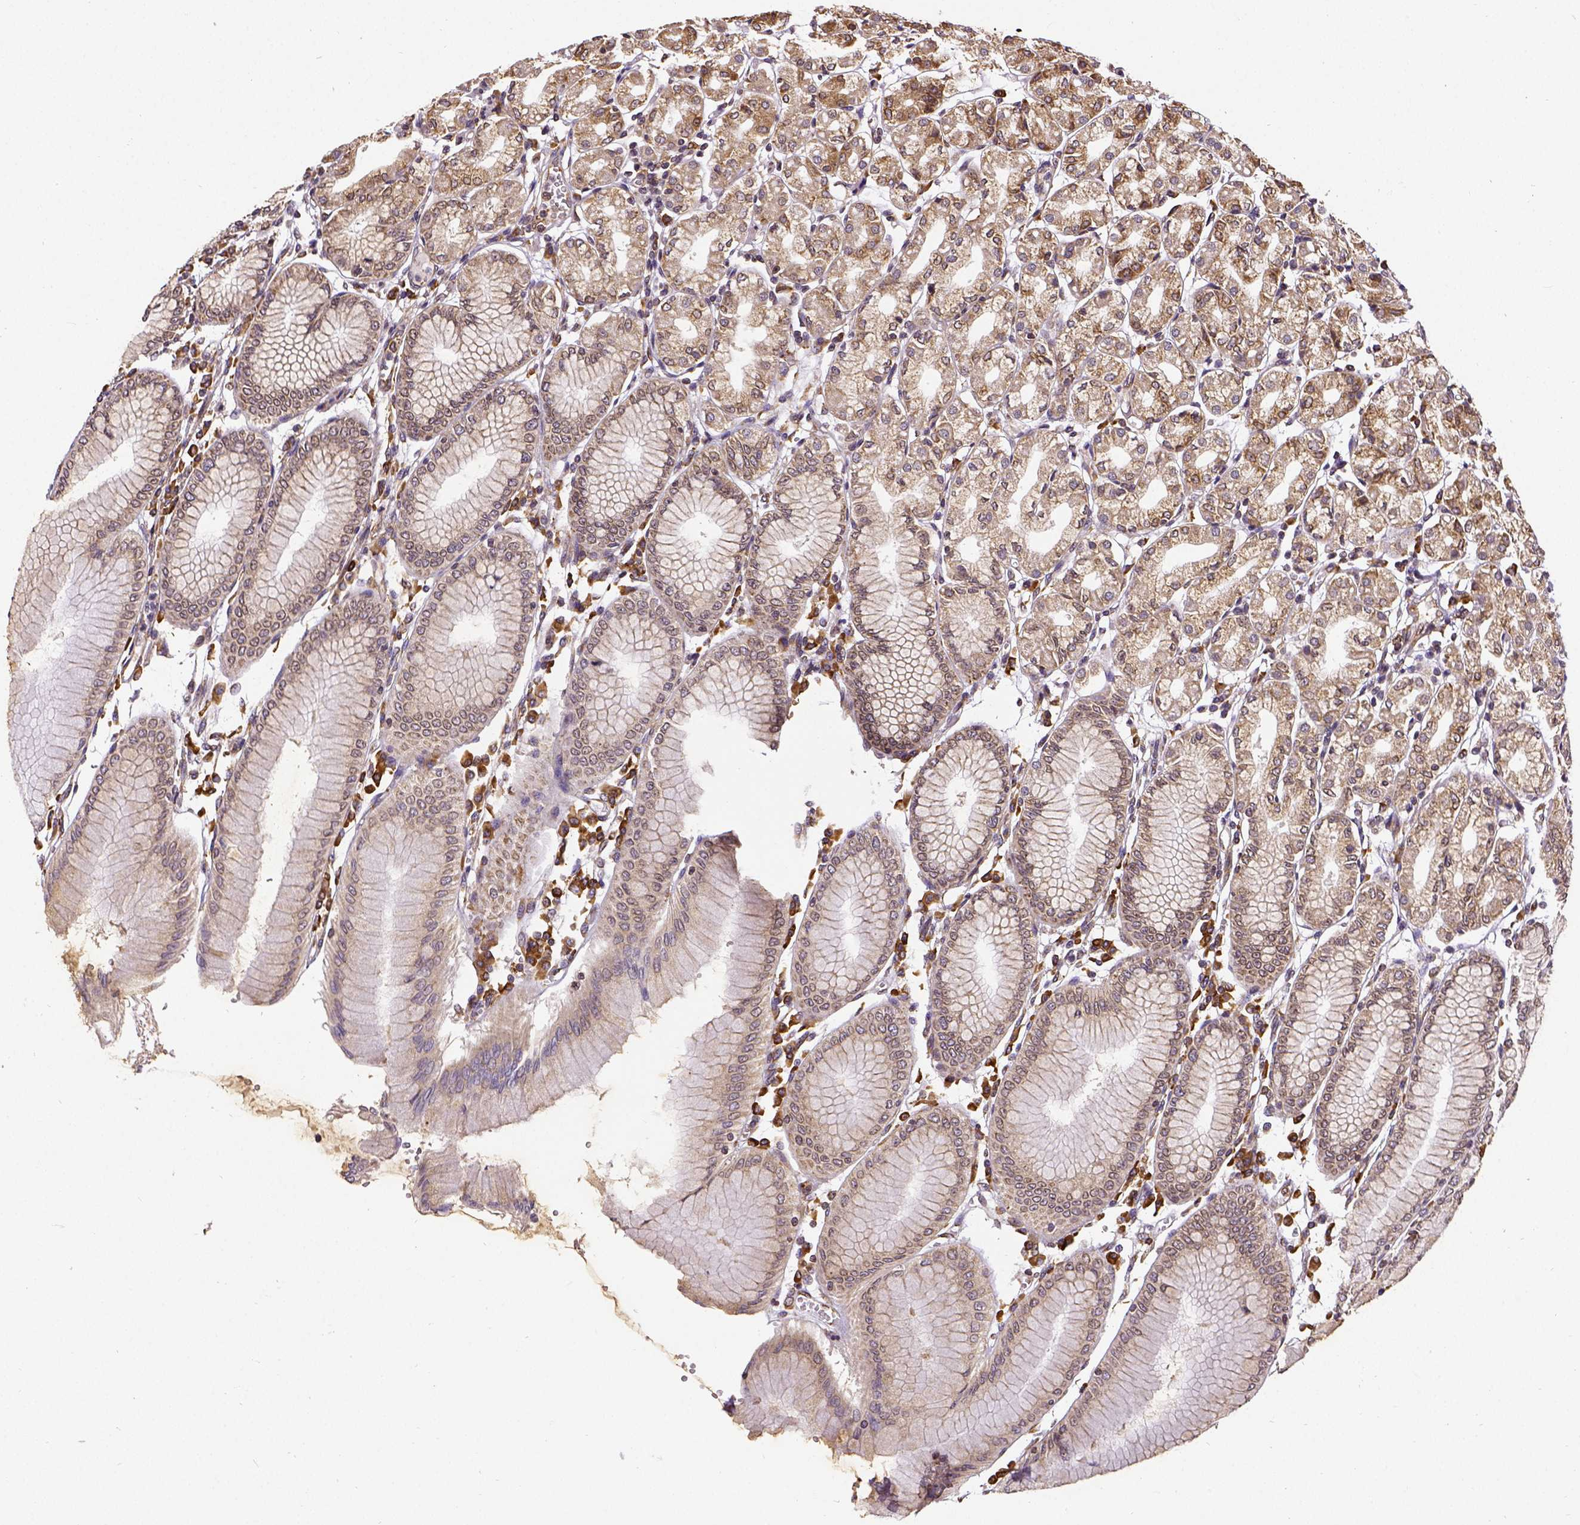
{"staining": {"intensity": "strong", "quantity": "25%-75%", "location": "cytoplasmic/membranous"}, "tissue": "stomach", "cell_type": "Glandular cells", "image_type": "normal", "snomed": [{"axis": "morphology", "description": "Normal tissue, NOS"}, {"axis": "topography", "description": "Skeletal muscle"}, {"axis": "topography", "description": "Stomach"}], "caption": "Benign stomach displays strong cytoplasmic/membranous staining in approximately 25%-75% of glandular cells, visualized by immunohistochemistry.", "gene": "MTDH", "patient": {"sex": "female", "age": 57}}